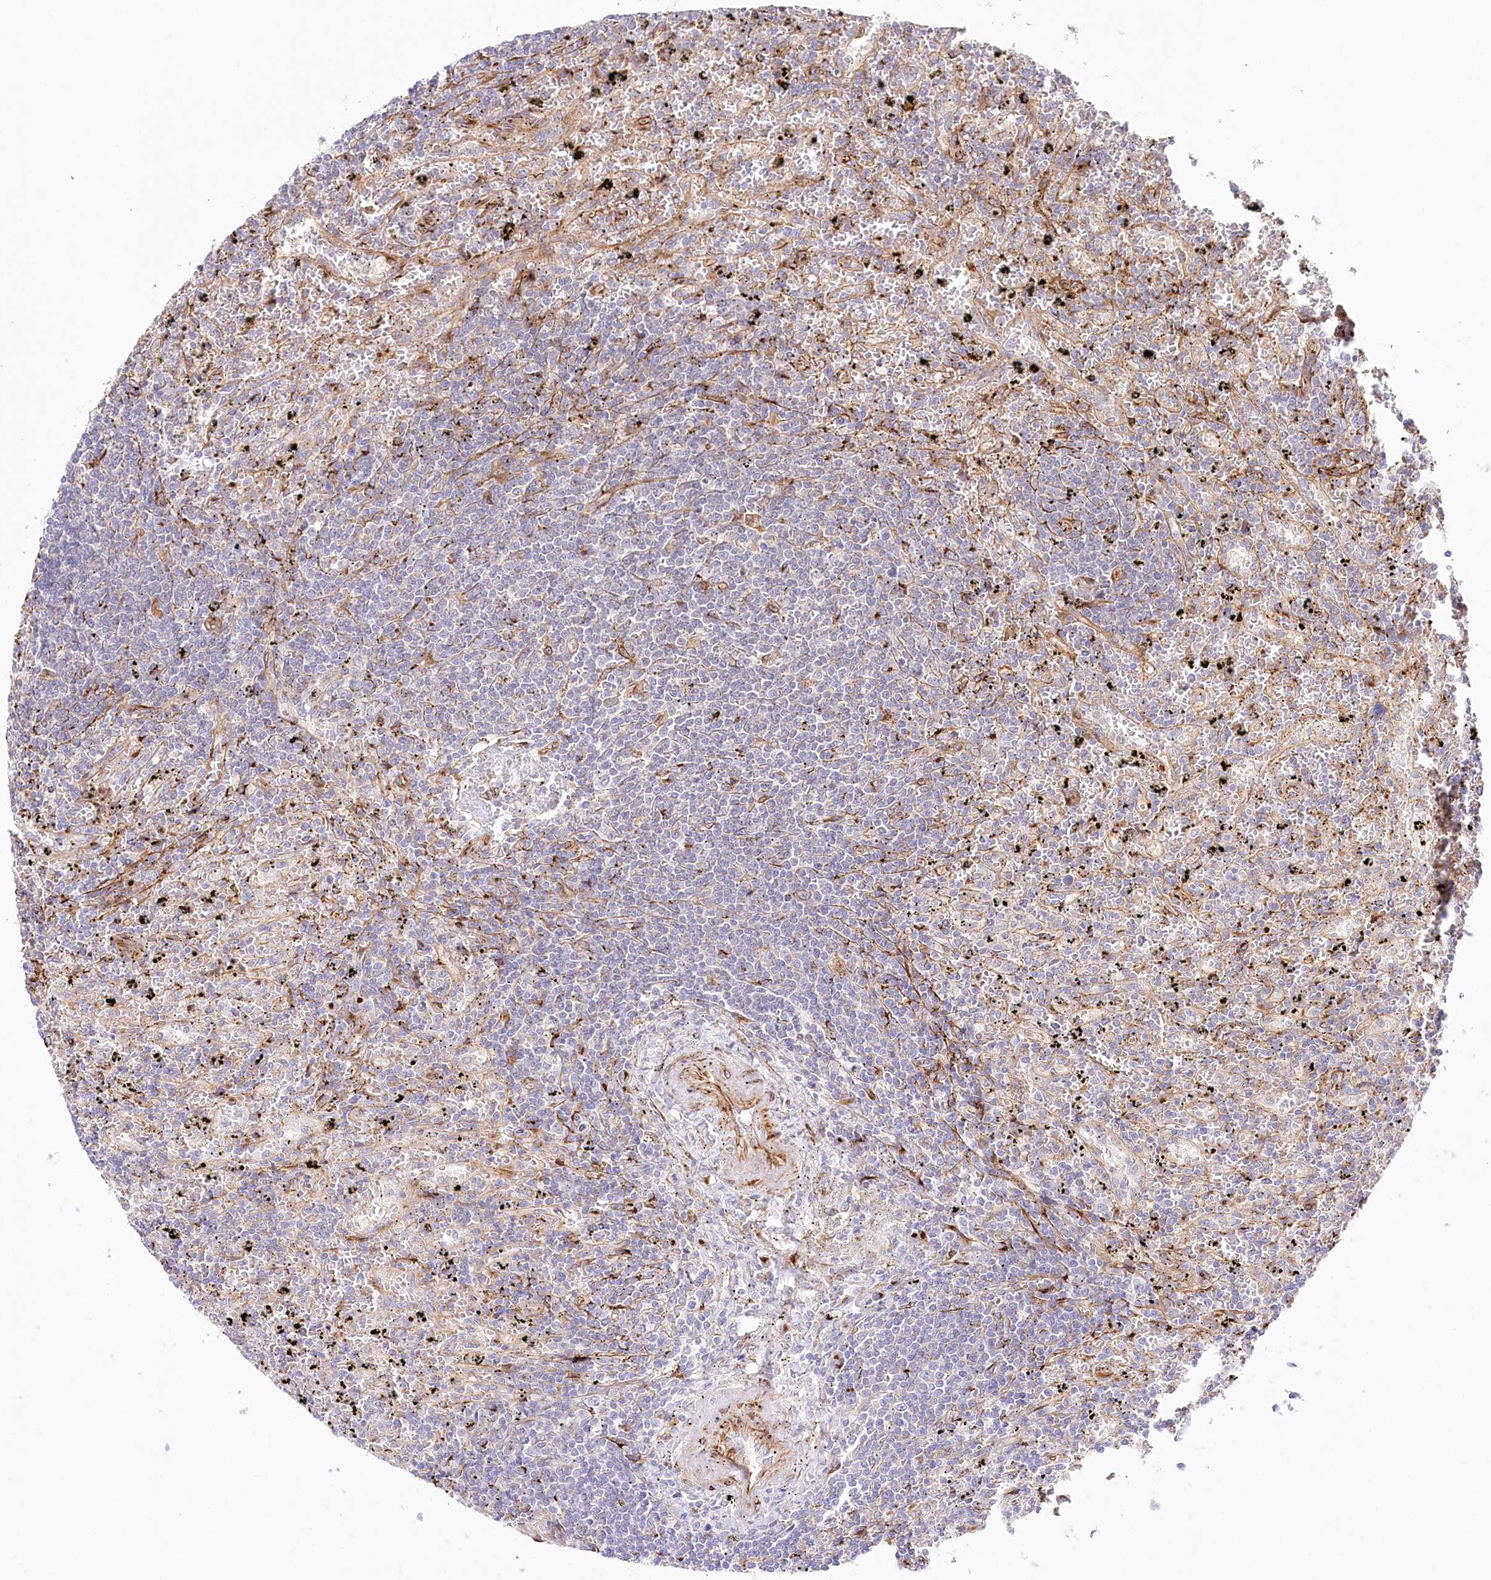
{"staining": {"intensity": "negative", "quantity": "none", "location": "none"}, "tissue": "lymphoma", "cell_type": "Tumor cells", "image_type": "cancer", "snomed": [{"axis": "morphology", "description": "Malignant lymphoma, non-Hodgkin's type, Low grade"}, {"axis": "topography", "description": "Spleen"}], "caption": "Immunohistochemistry micrograph of neoplastic tissue: low-grade malignant lymphoma, non-Hodgkin's type stained with DAB exhibits no significant protein positivity in tumor cells. The staining was performed using DAB to visualize the protein expression in brown, while the nuclei were stained in blue with hematoxylin (Magnification: 20x).", "gene": "ABRAXAS2", "patient": {"sex": "male", "age": 76}}